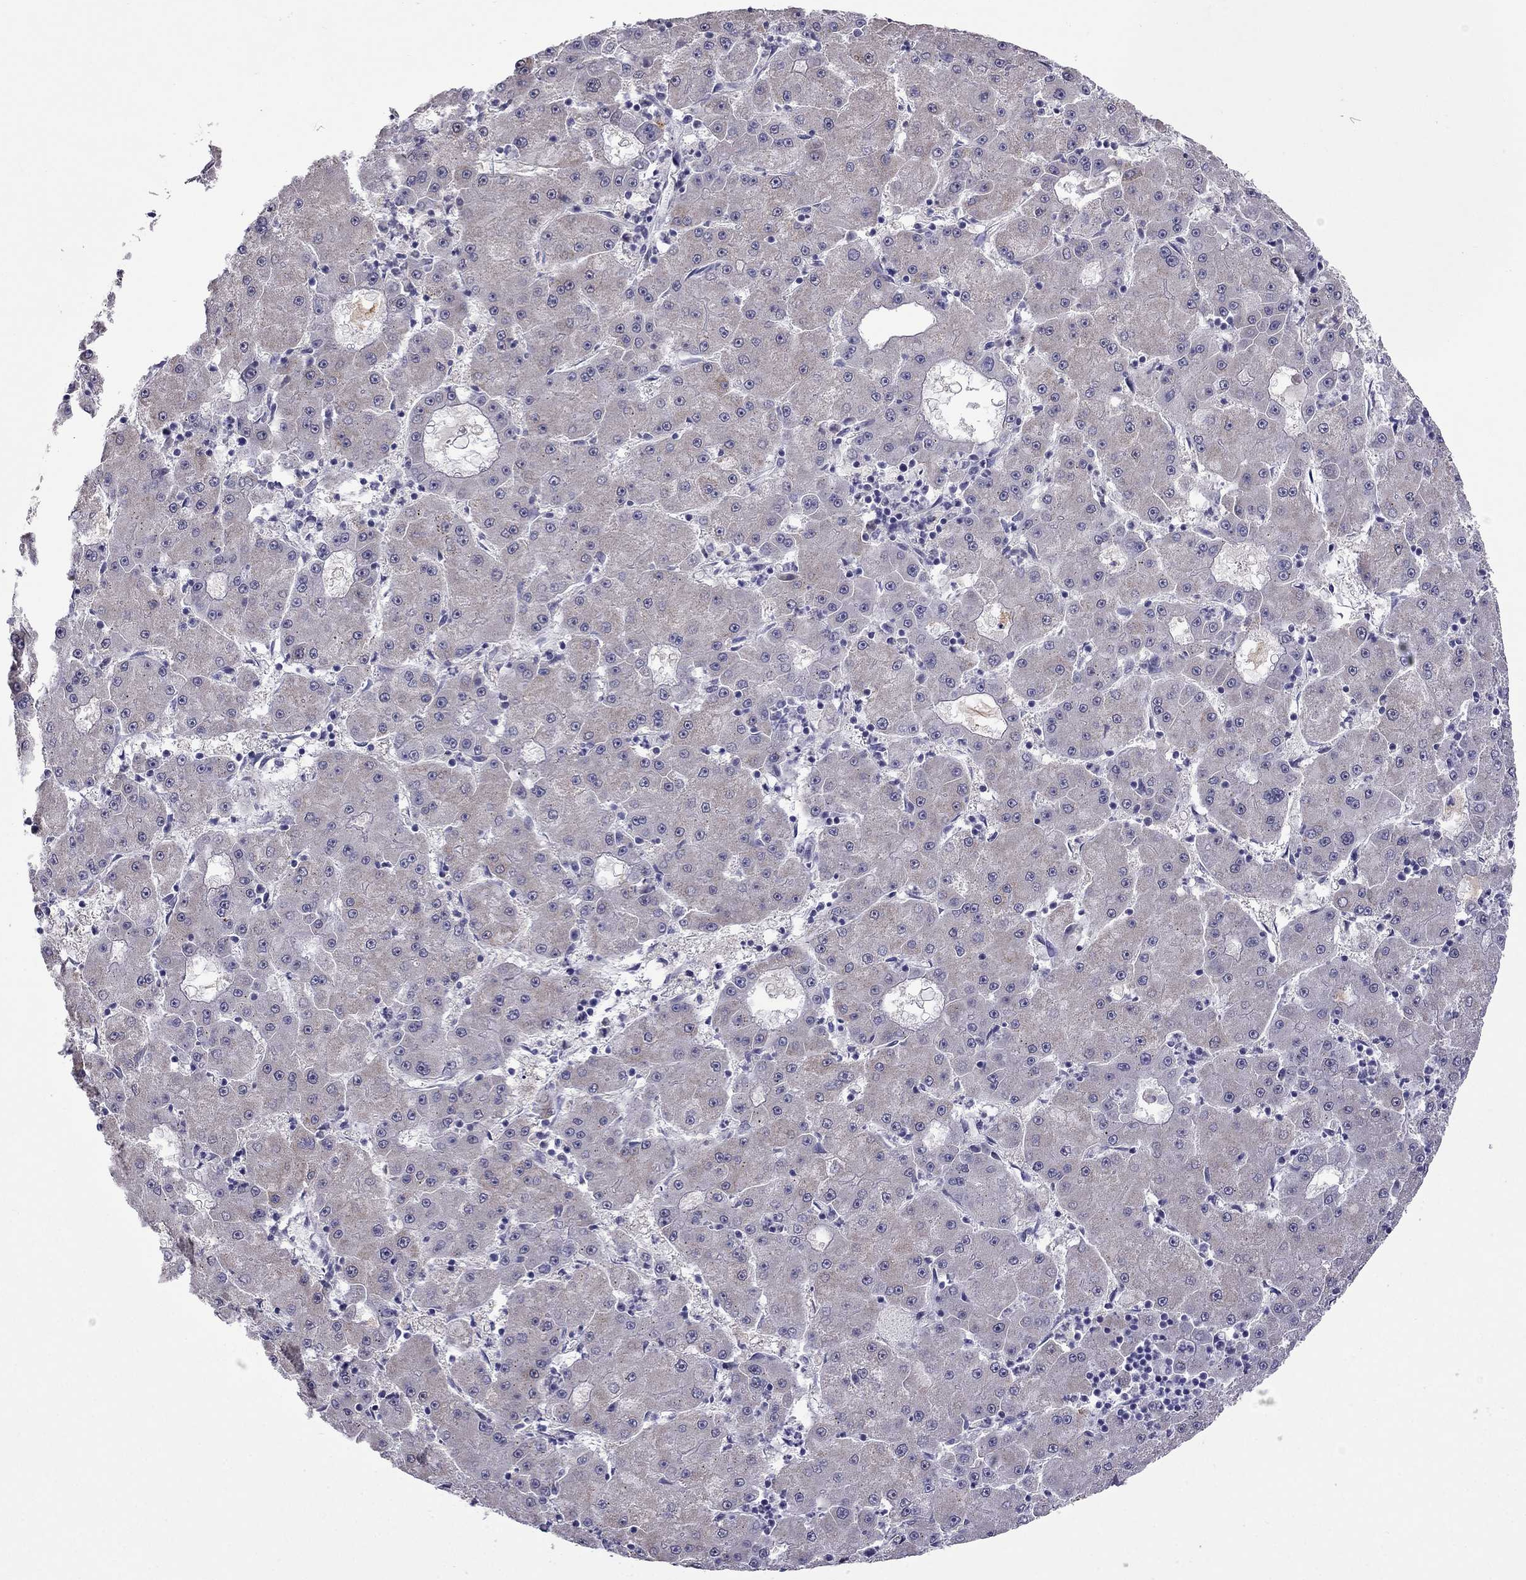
{"staining": {"intensity": "weak", "quantity": "25%-75%", "location": "cytoplasmic/membranous"}, "tissue": "liver cancer", "cell_type": "Tumor cells", "image_type": "cancer", "snomed": [{"axis": "morphology", "description": "Carcinoma, Hepatocellular, NOS"}, {"axis": "topography", "description": "Liver"}], "caption": "Liver cancer was stained to show a protein in brown. There is low levels of weak cytoplasmic/membranous positivity in approximately 25%-75% of tumor cells.", "gene": "MYBPH", "patient": {"sex": "male", "age": 73}}